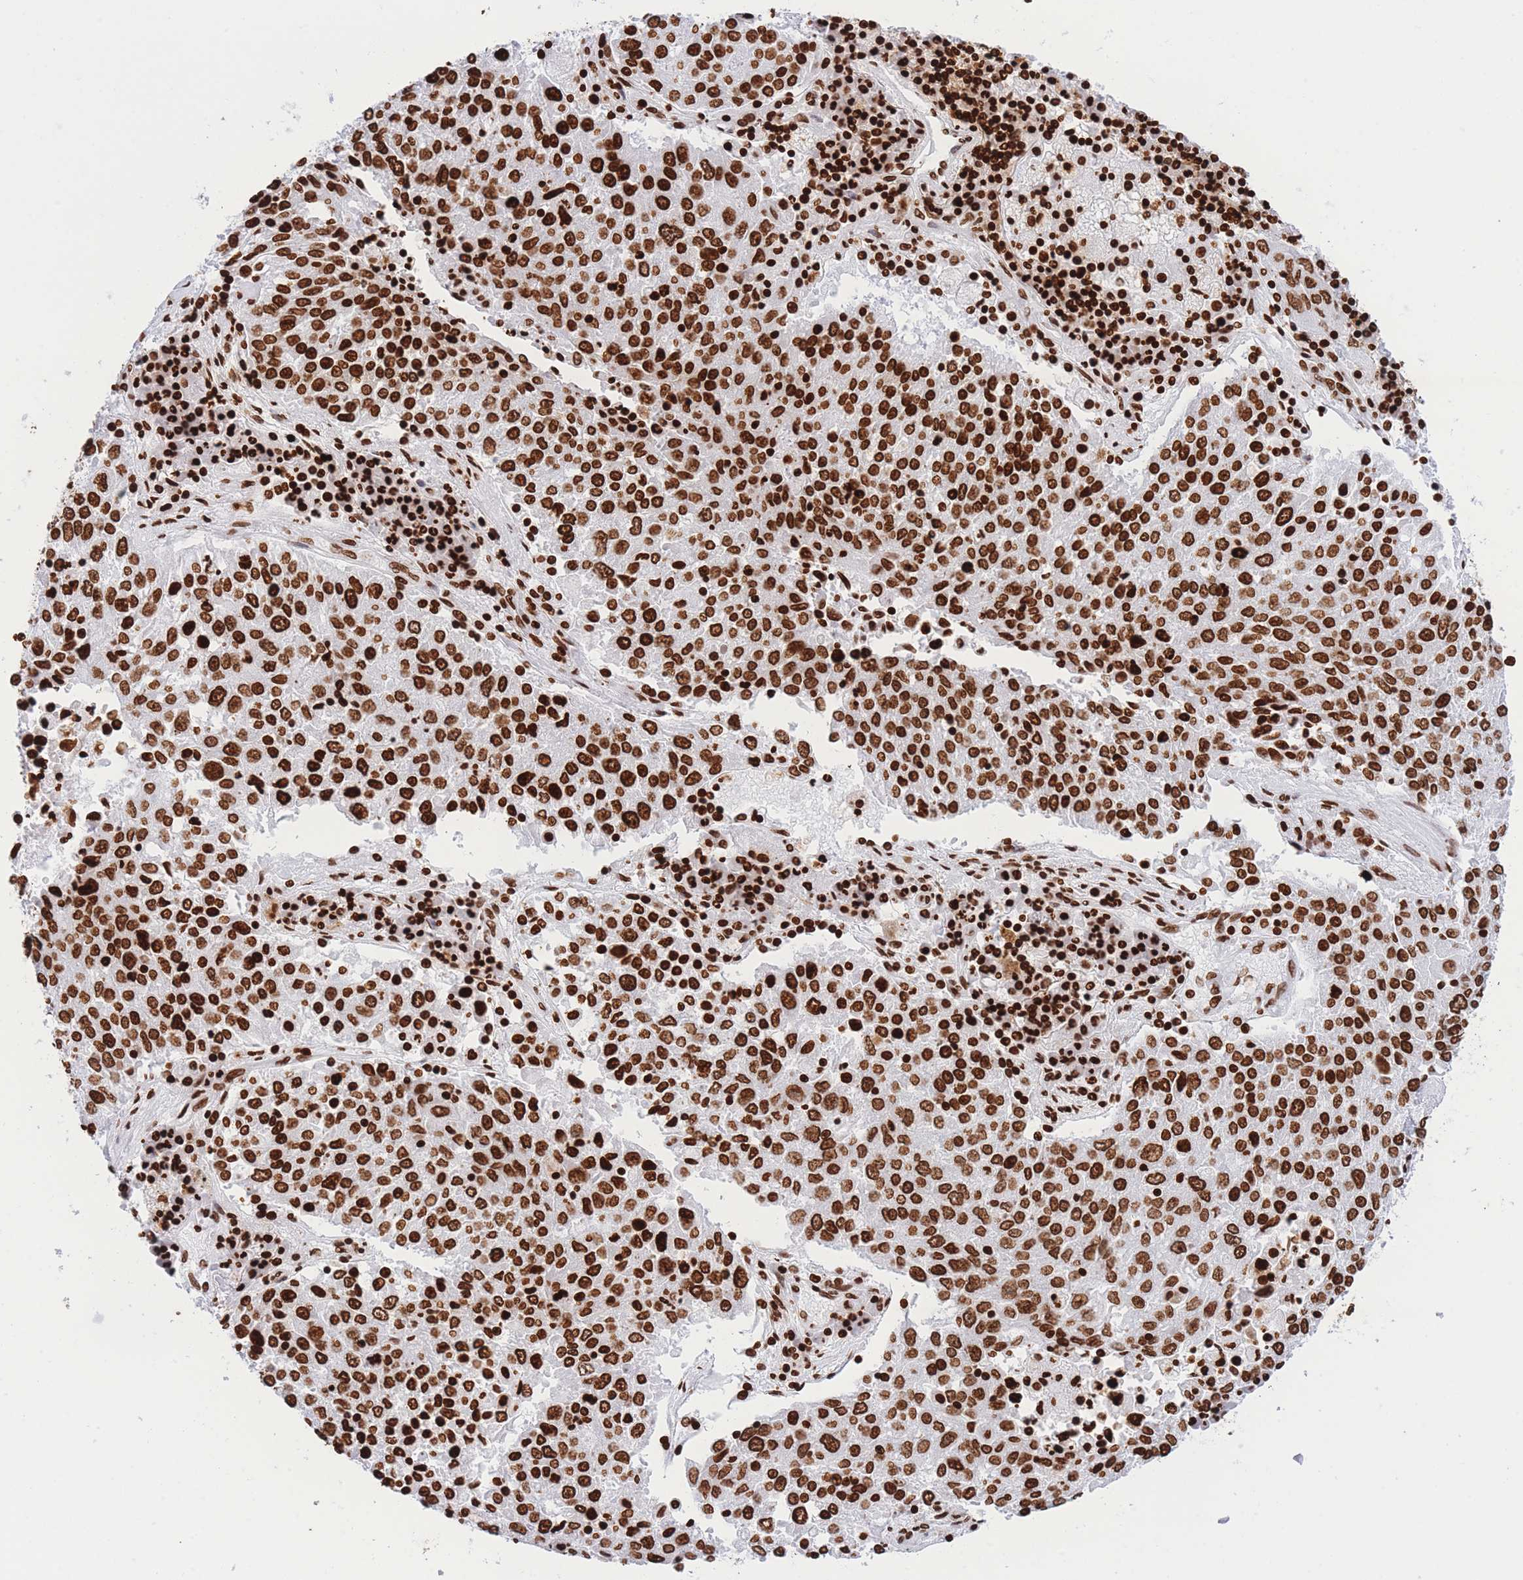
{"staining": {"intensity": "strong", "quantity": ">75%", "location": "nuclear"}, "tissue": "lung cancer", "cell_type": "Tumor cells", "image_type": "cancer", "snomed": [{"axis": "morphology", "description": "Squamous cell carcinoma, NOS"}, {"axis": "topography", "description": "Lung"}], "caption": "Tumor cells reveal strong nuclear staining in about >75% of cells in lung squamous cell carcinoma.", "gene": "H2BC11", "patient": {"sex": "male", "age": 65}}